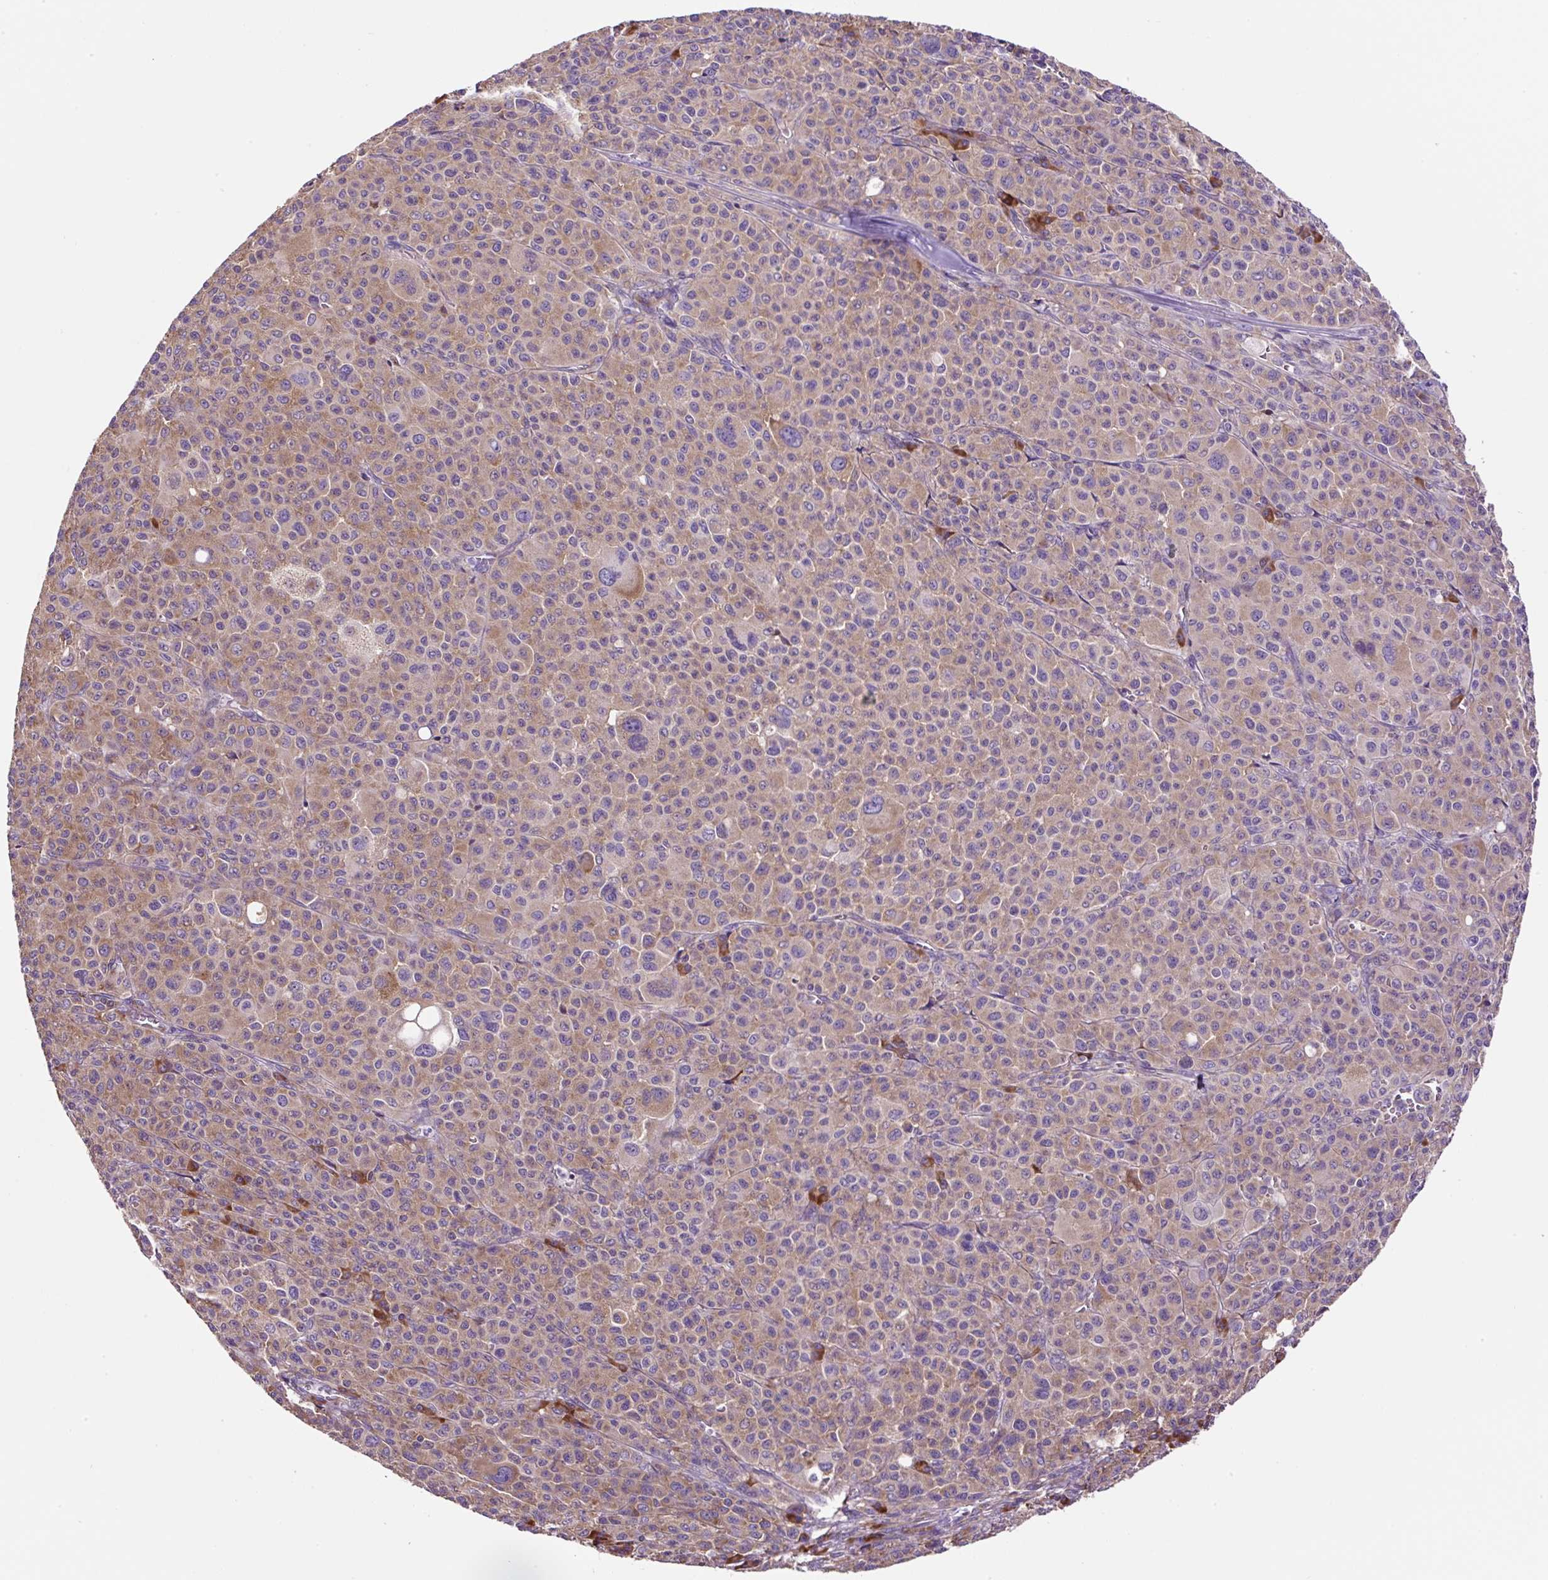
{"staining": {"intensity": "weak", "quantity": "25%-75%", "location": "cytoplasmic/membranous"}, "tissue": "melanoma", "cell_type": "Tumor cells", "image_type": "cancer", "snomed": [{"axis": "morphology", "description": "Malignant melanoma, Metastatic site"}, {"axis": "topography", "description": "Skin"}], "caption": "Human melanoma stained with a protein marker reveals weak staining in tumor cells.", "gene": "RPS23", "patient": {"sex": "female", "age": 74}}